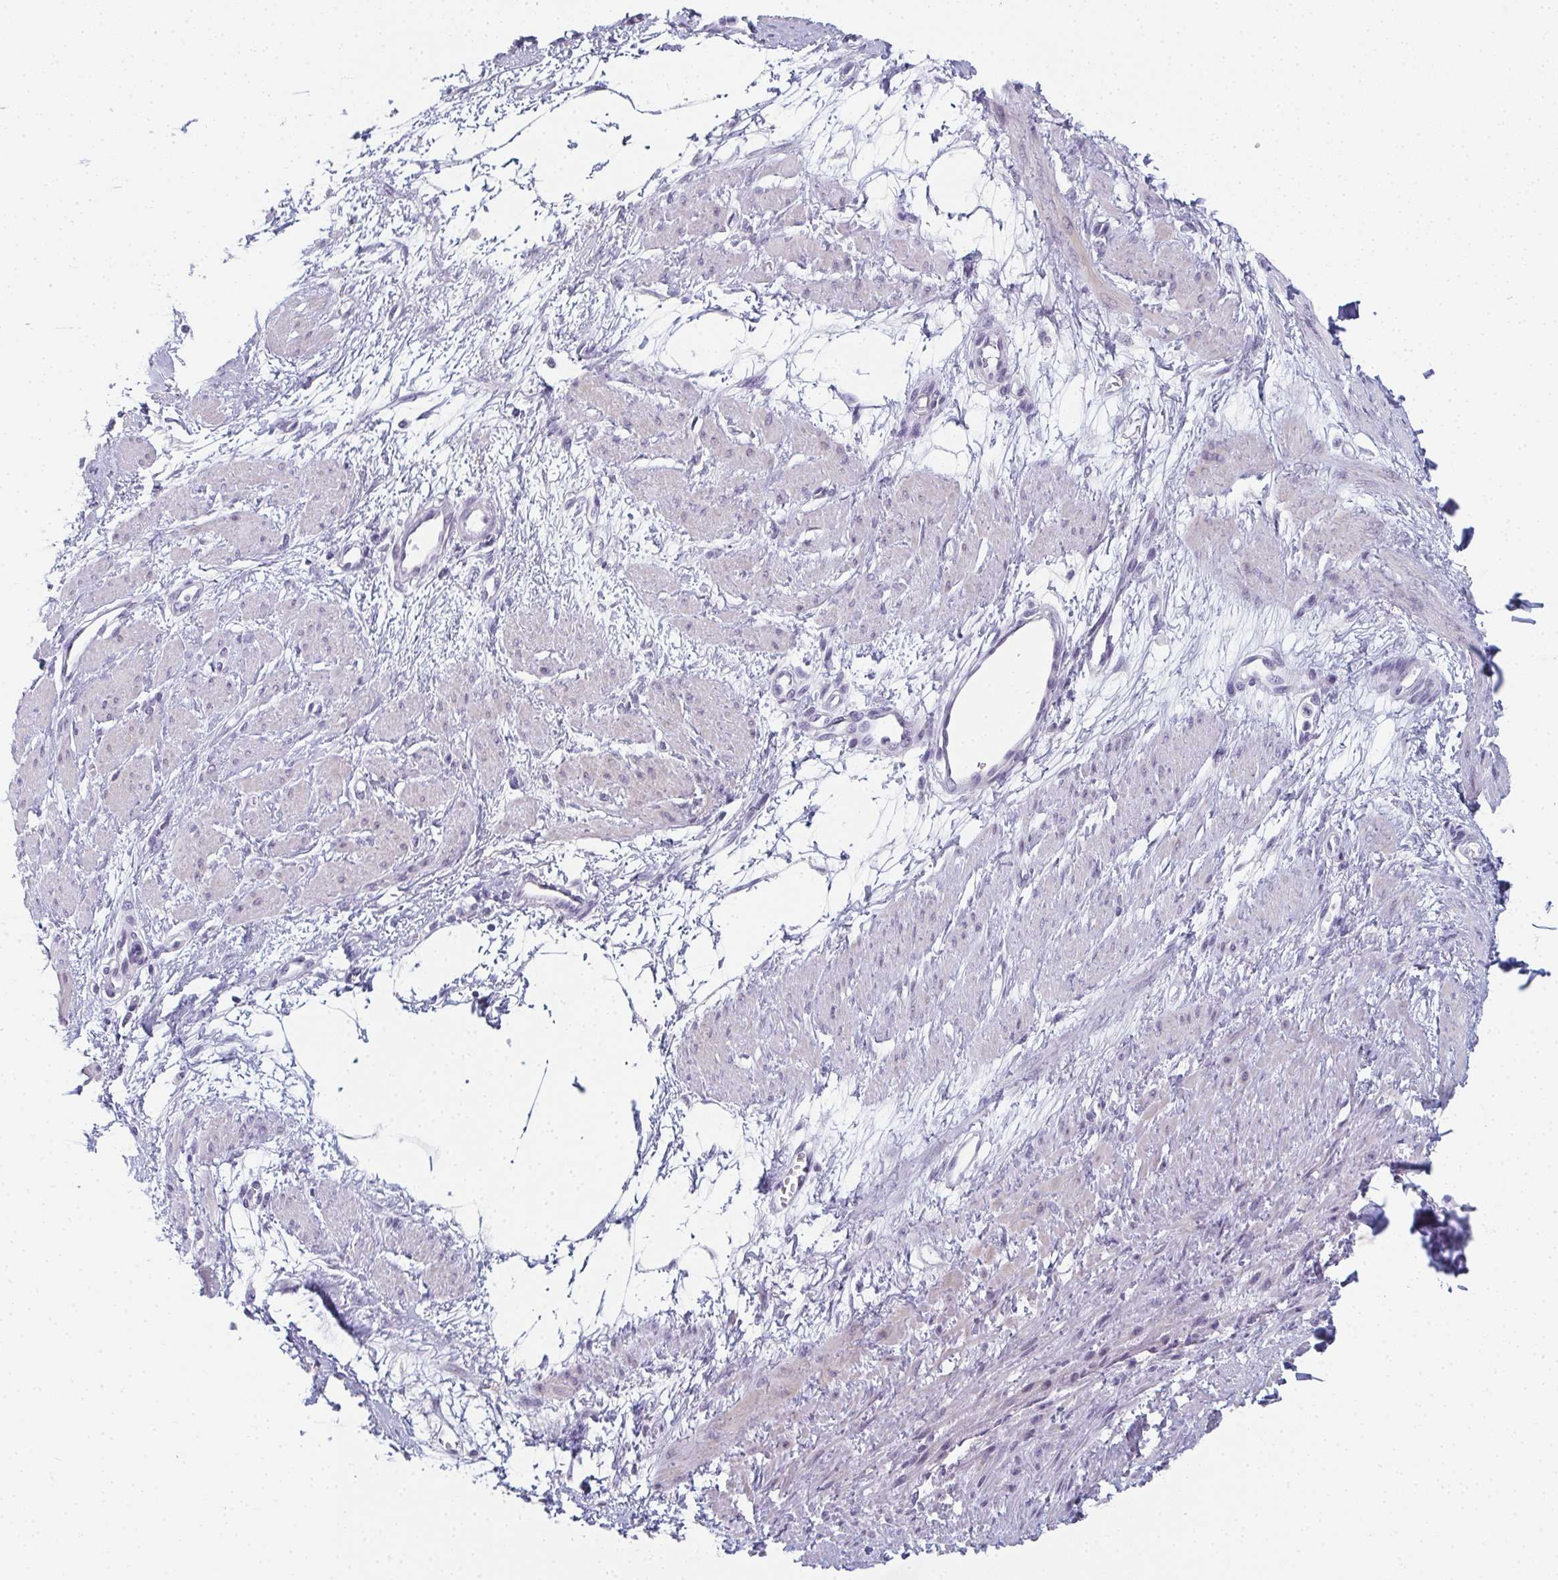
{"staining": {"intensity": "weak", "quantity": "<25%", "location": "cytoplasmic/membranous"}, "tissue": "smooth muscle", "cell_type": "Smooth muscle cells", "image_type": "normal", "snomed": [{"axis": "morphology", "description": "Normal tissue, NOS"}, {"axis": "topography", "description": "Smooth muscle"}, {"axis": "topography", "description": "Uterus"}], "caption": "IHC histopathology image of unremarkable human smooth muscle stained for a protein (brown), which exhibits no positivity in smooth muscle cells.", "gene": "PYCR3", "patient": {"sex": "female", "age": 39}}